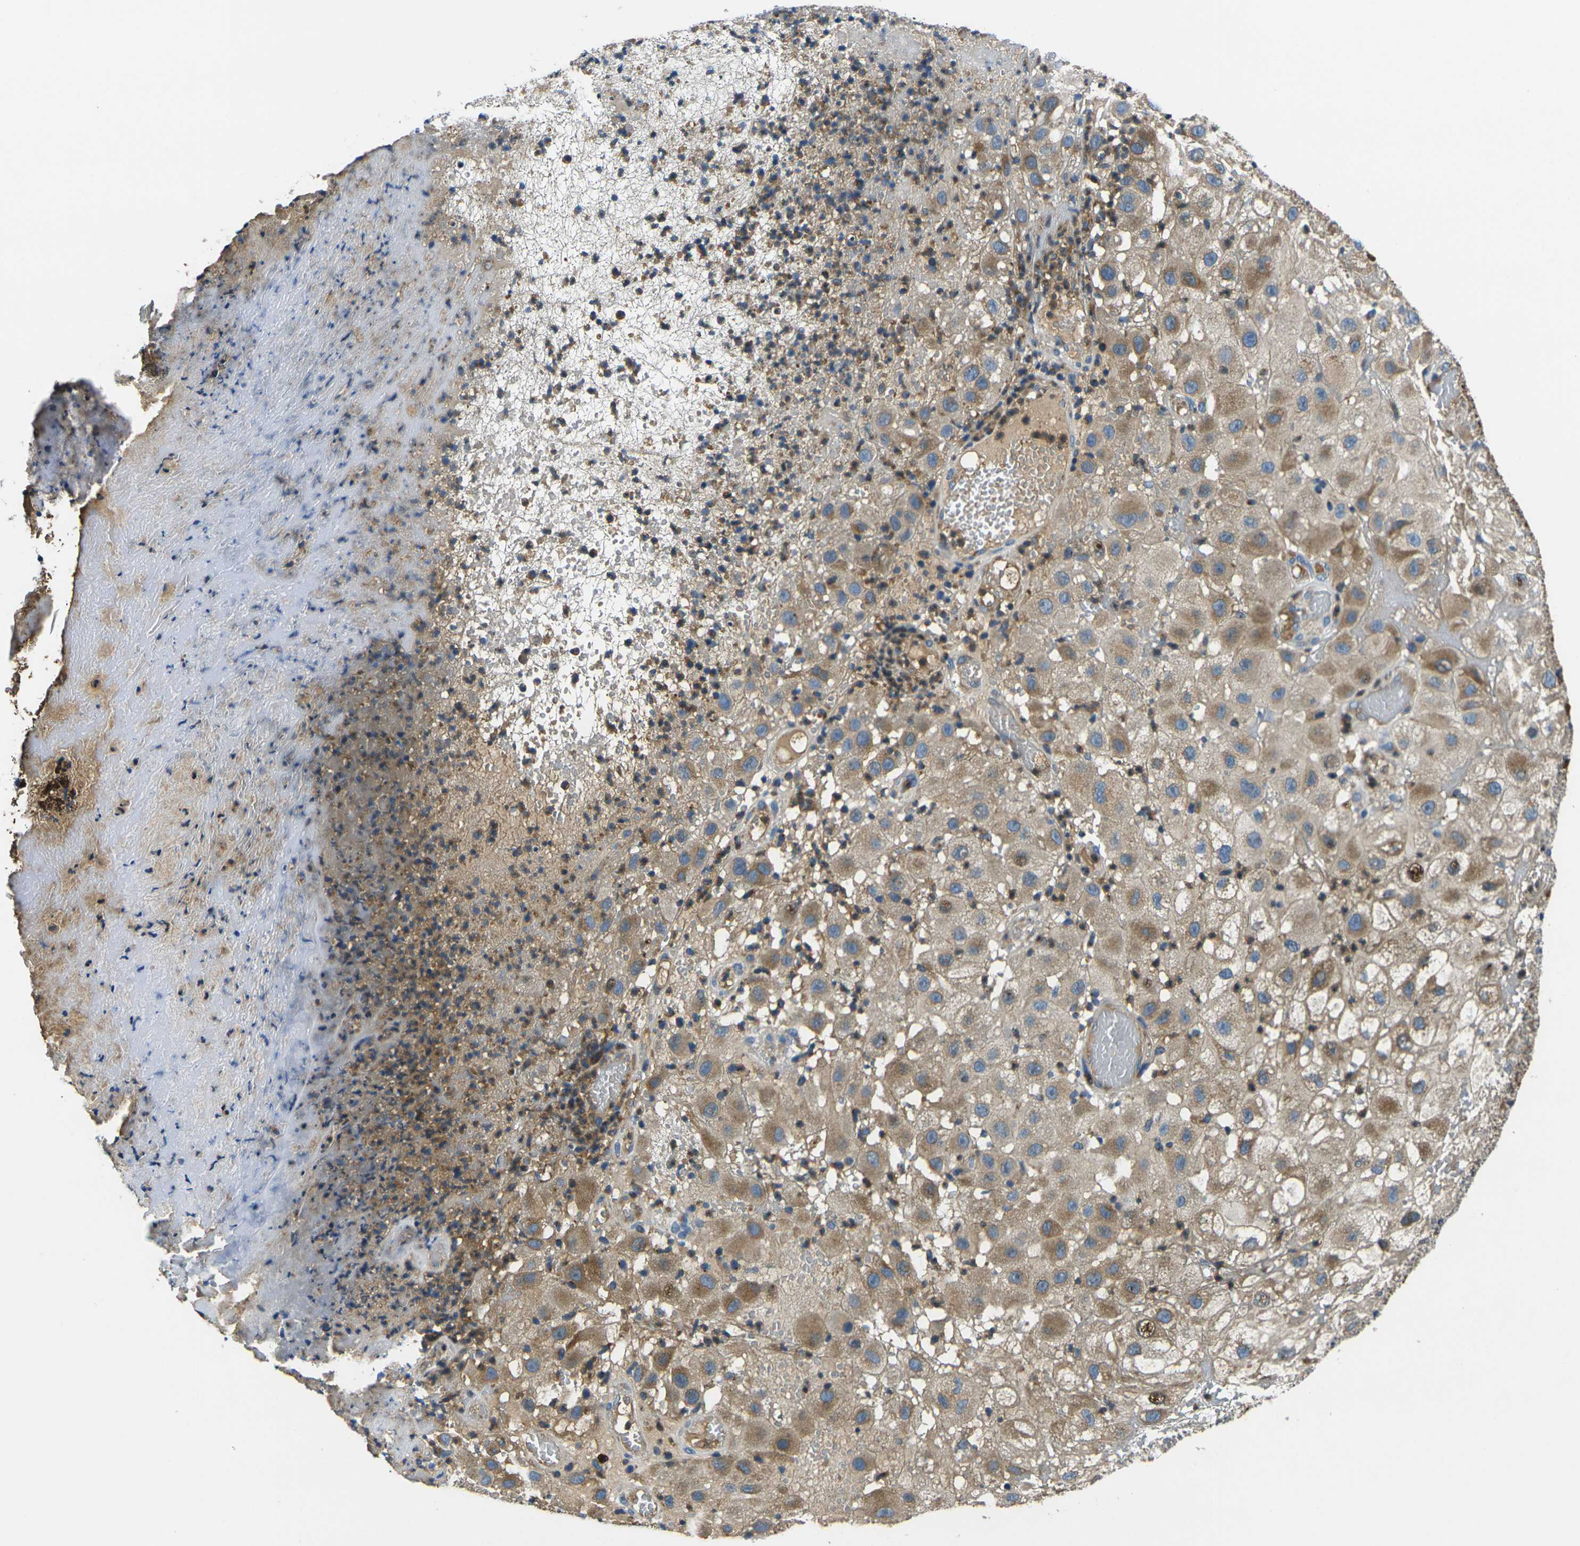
{"staining": {"intensity": "moderate", "quantity": "25%-75%", "location": "cytoplasmic/membranous,nuclear"}, "tissue": "melanoma", "cell_type": "Tumor cells", "image_type": "cancer", "snomed": [{"axis": "morphology", "description": "Malignant melanoma, NOS"}, {"axis": "topography", "description": "Skin"}], "caption": "Malignant melanoma stained with a protein marker displays moderate staining in tumor cells.", "gene": "RAB1B", "patient": {"sex": "female", "age": 81}}